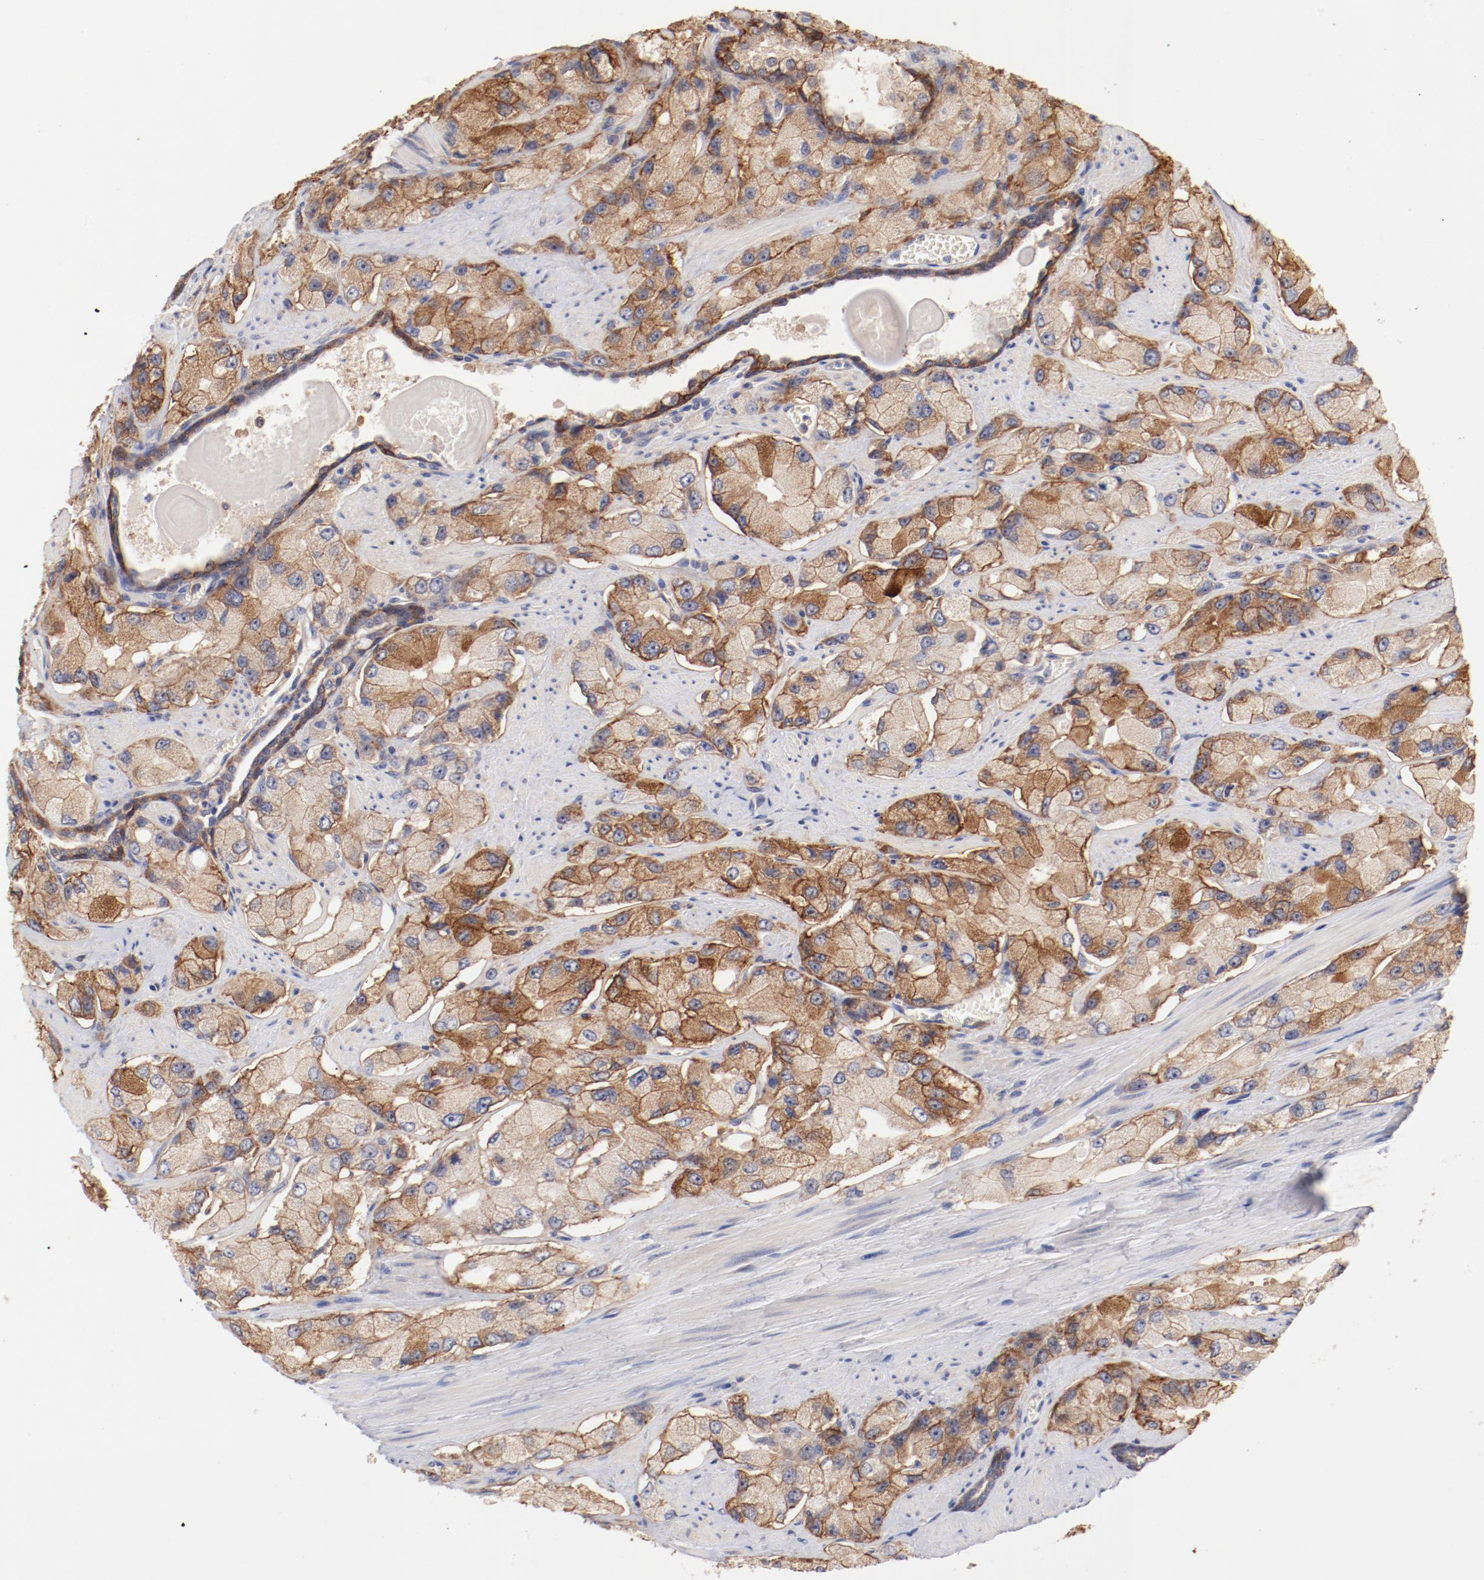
{"staining": {"intensity": "moderate", "quantity": ">75%", "location": "cytoplasmic/membranous"}, "tissue": "prostate cancer", "cell_type": "Tumor cells", "image_type": "cancer", "snomed": [{"axis": "morphology", "description": "Adenocarcinoma, High grade"}, {"axis": "topography", "description": "Prostate"}], "caption": "Brown immunohistochemical staining in human adenocarcinoma (high-grade) (prostate) exhibits moderate cytoplasmic/membranous positivity in approximately >75% of tumor cells.", "gene": "SETD3", "patient": {"sex": "male", "age": 58}}